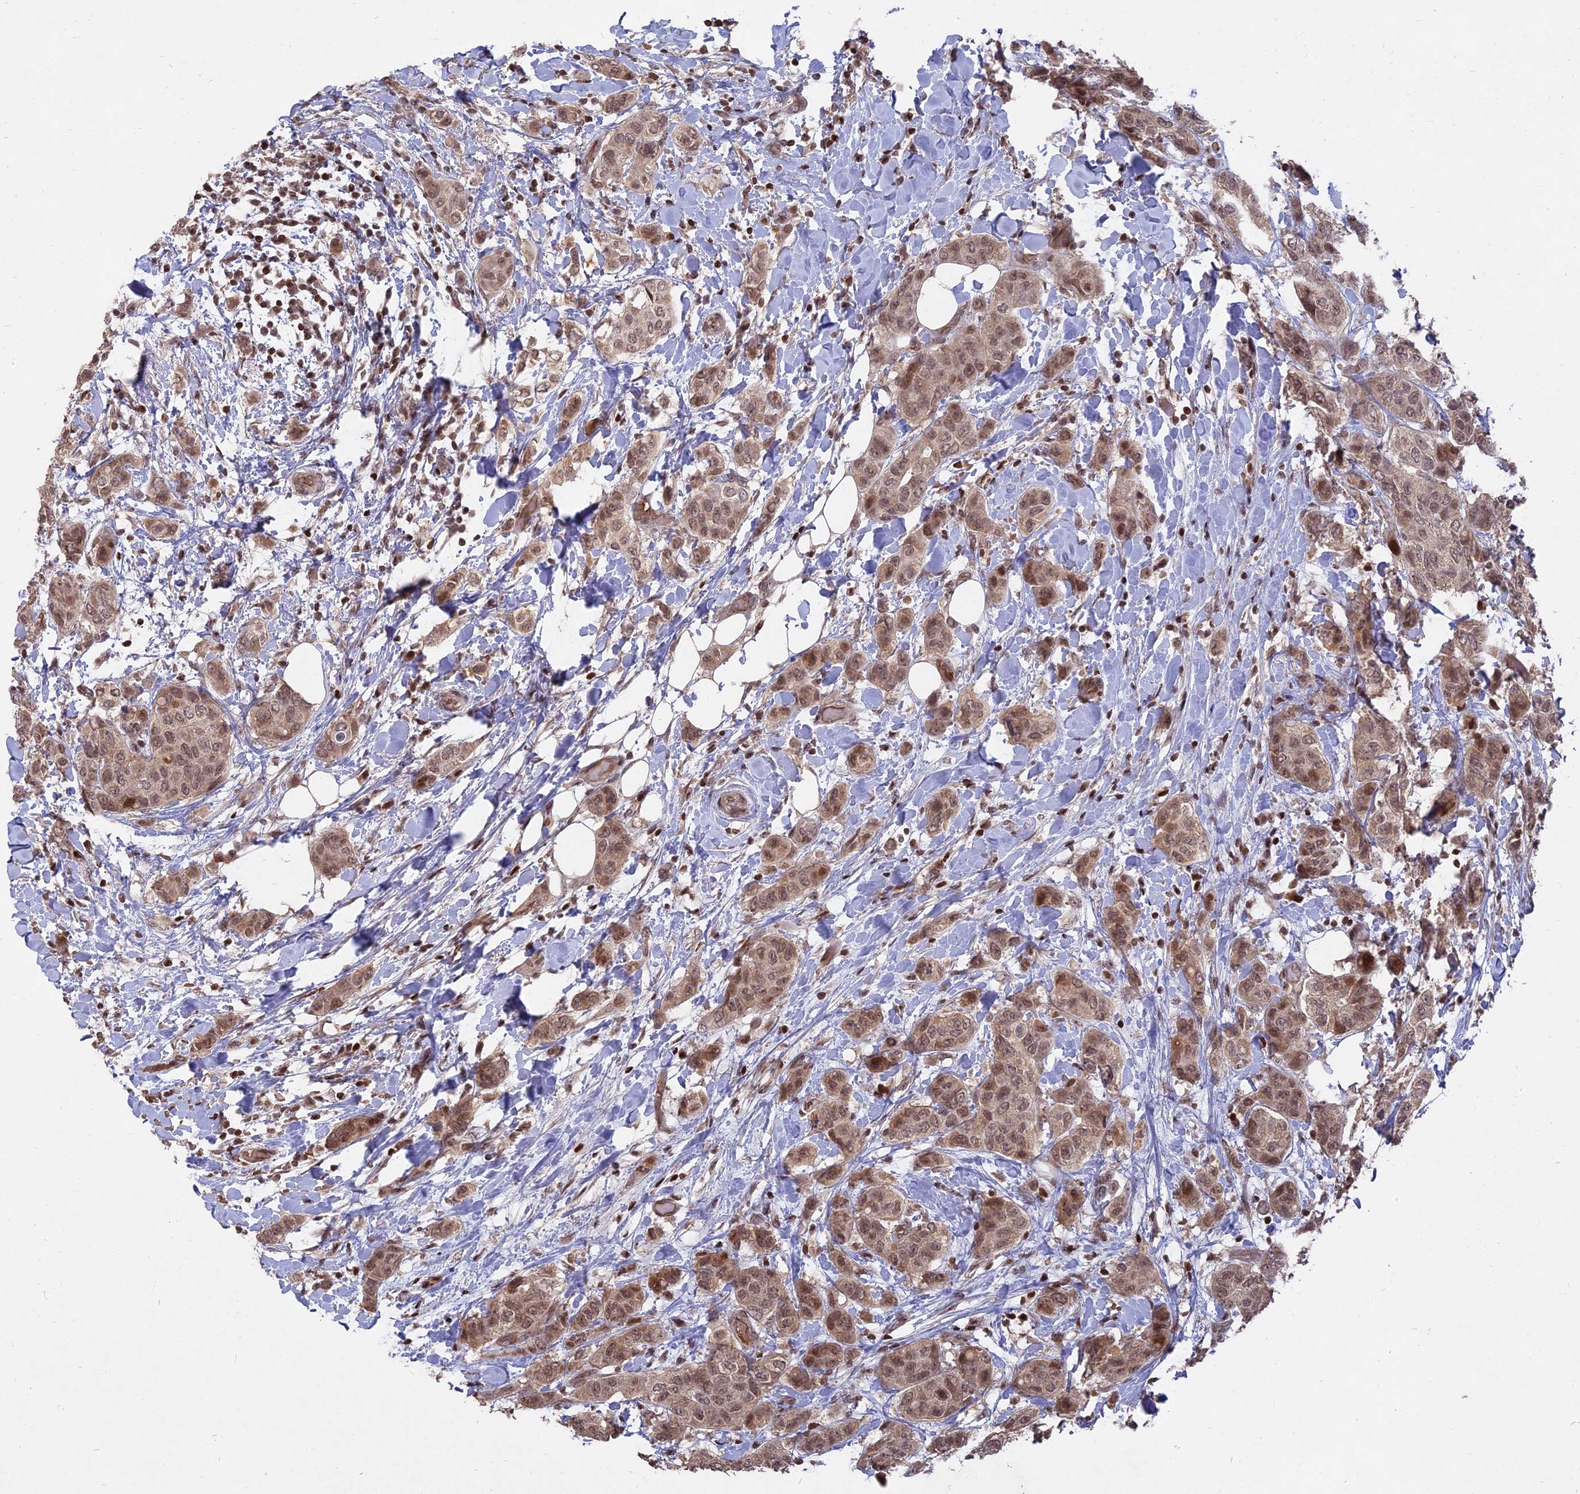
{"staining": {"intensity": "weak", "quantity": ">75%", "location": "cytoplasmic/membranous,nuclear"}, "tissue": "breast cancer", "cell_type": "Tumor cells", "image_type": "cancer", "snomed": [{"axis": "morphology", "description": "Lobular carcinoma"}, {"axis": "topography", "description": "Breast"}], "caption": "Immunohistochemical staining of breast cancer (lobular carcinoma) reveals low levels of weak cytoplasmic/membranous and nuclear protein positivity in about >75% of tumor cells.", "gene": "NR1H3", "patient": {"sex": "female", "age": 51}}